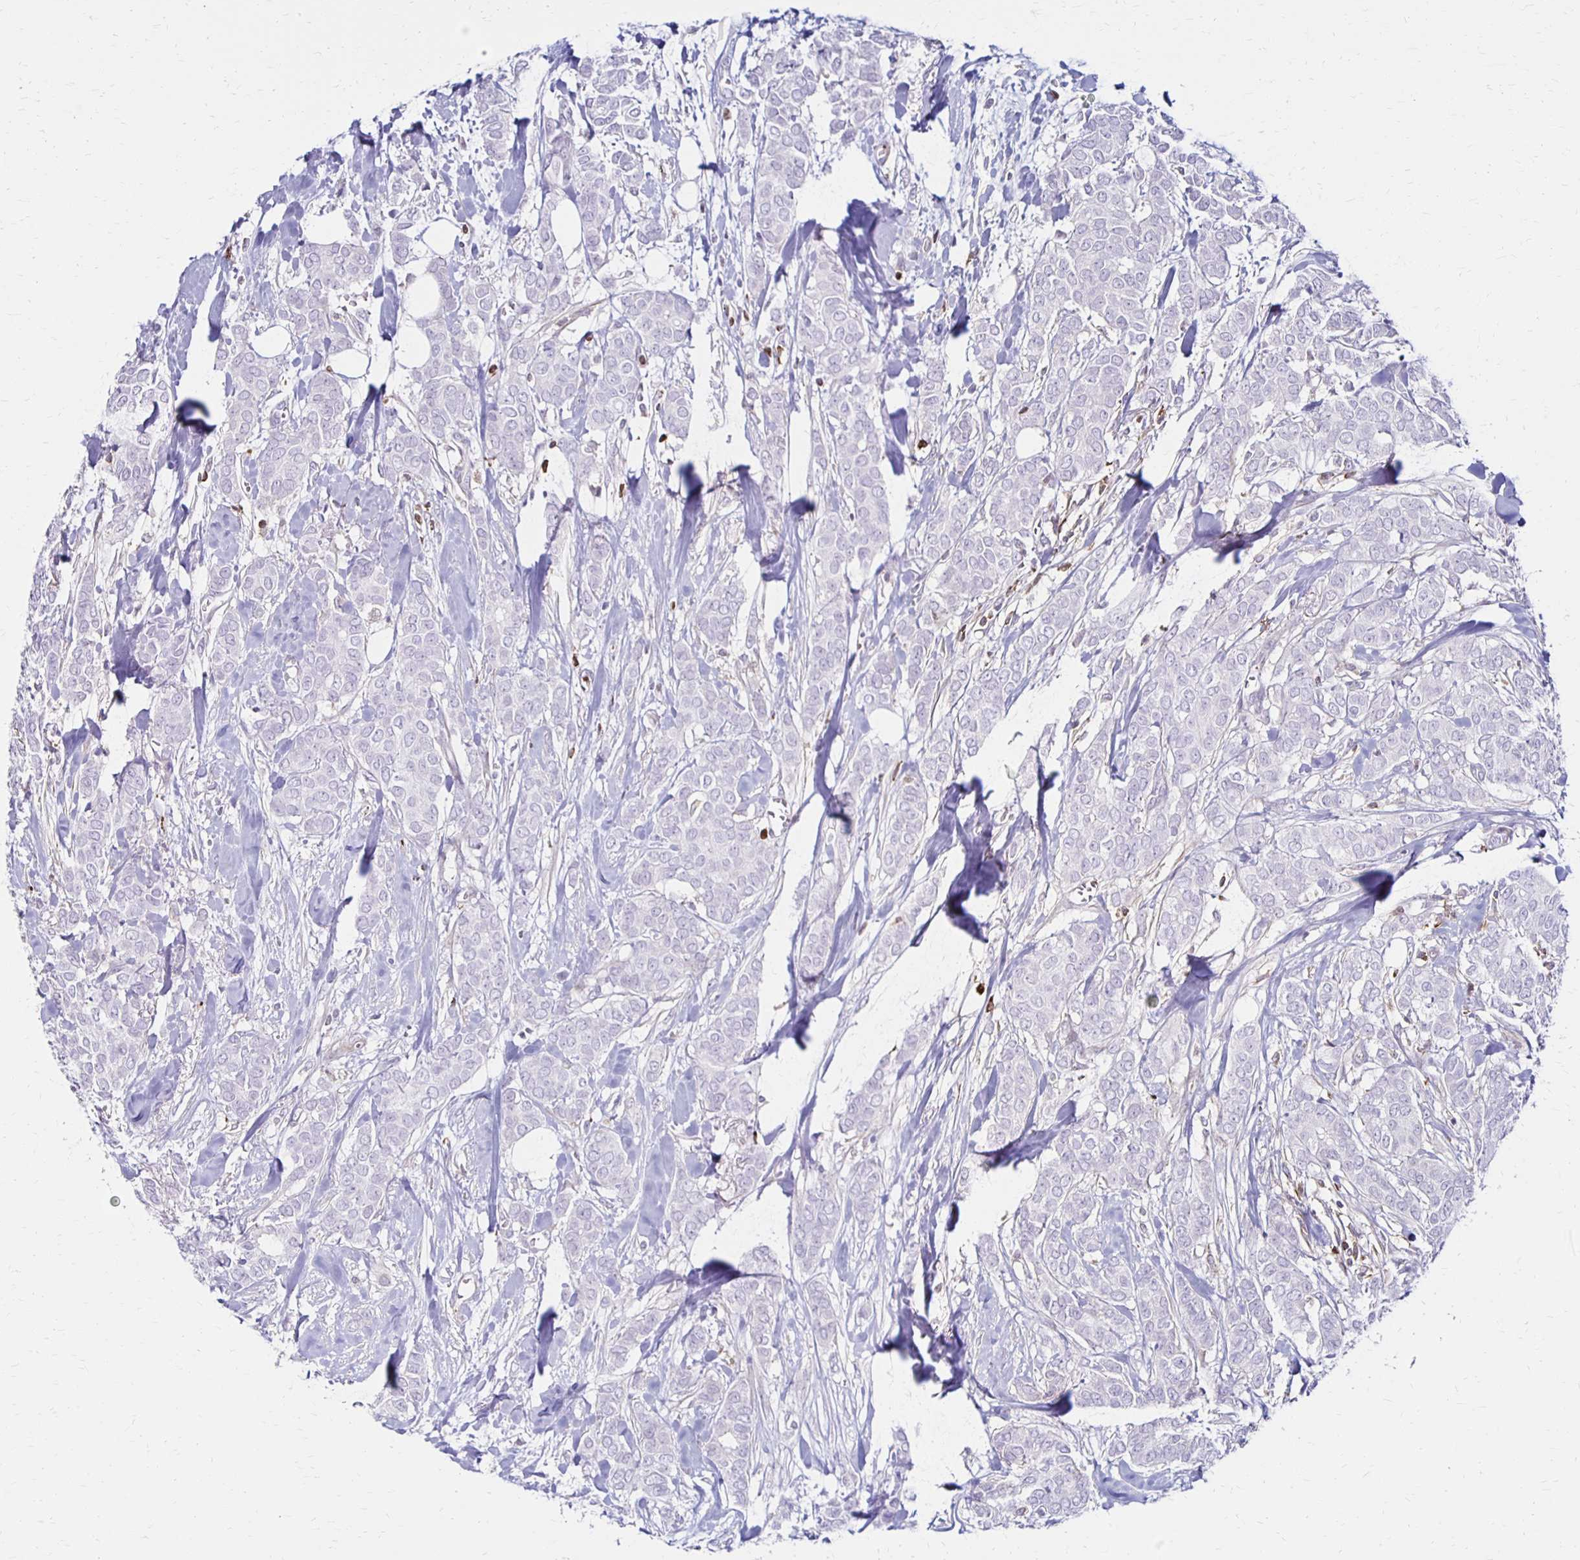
{"staining": {"intensity": "negative", "quantity": "none", "location": "none"}, "tissue": "breast cancer", "cell_type": "Tumor cells", "image_type": "cancer", "snomed": [{"axis": "morphology", "description": "Duct carcinoma"}, {"axis": "topography", "description": "Breast"}], "caption": "Tumor cells show no significant expression in intraductal carcinoma (breast).", "gene": "CCL21", "patient": {"sex": "female", "age": 84}}